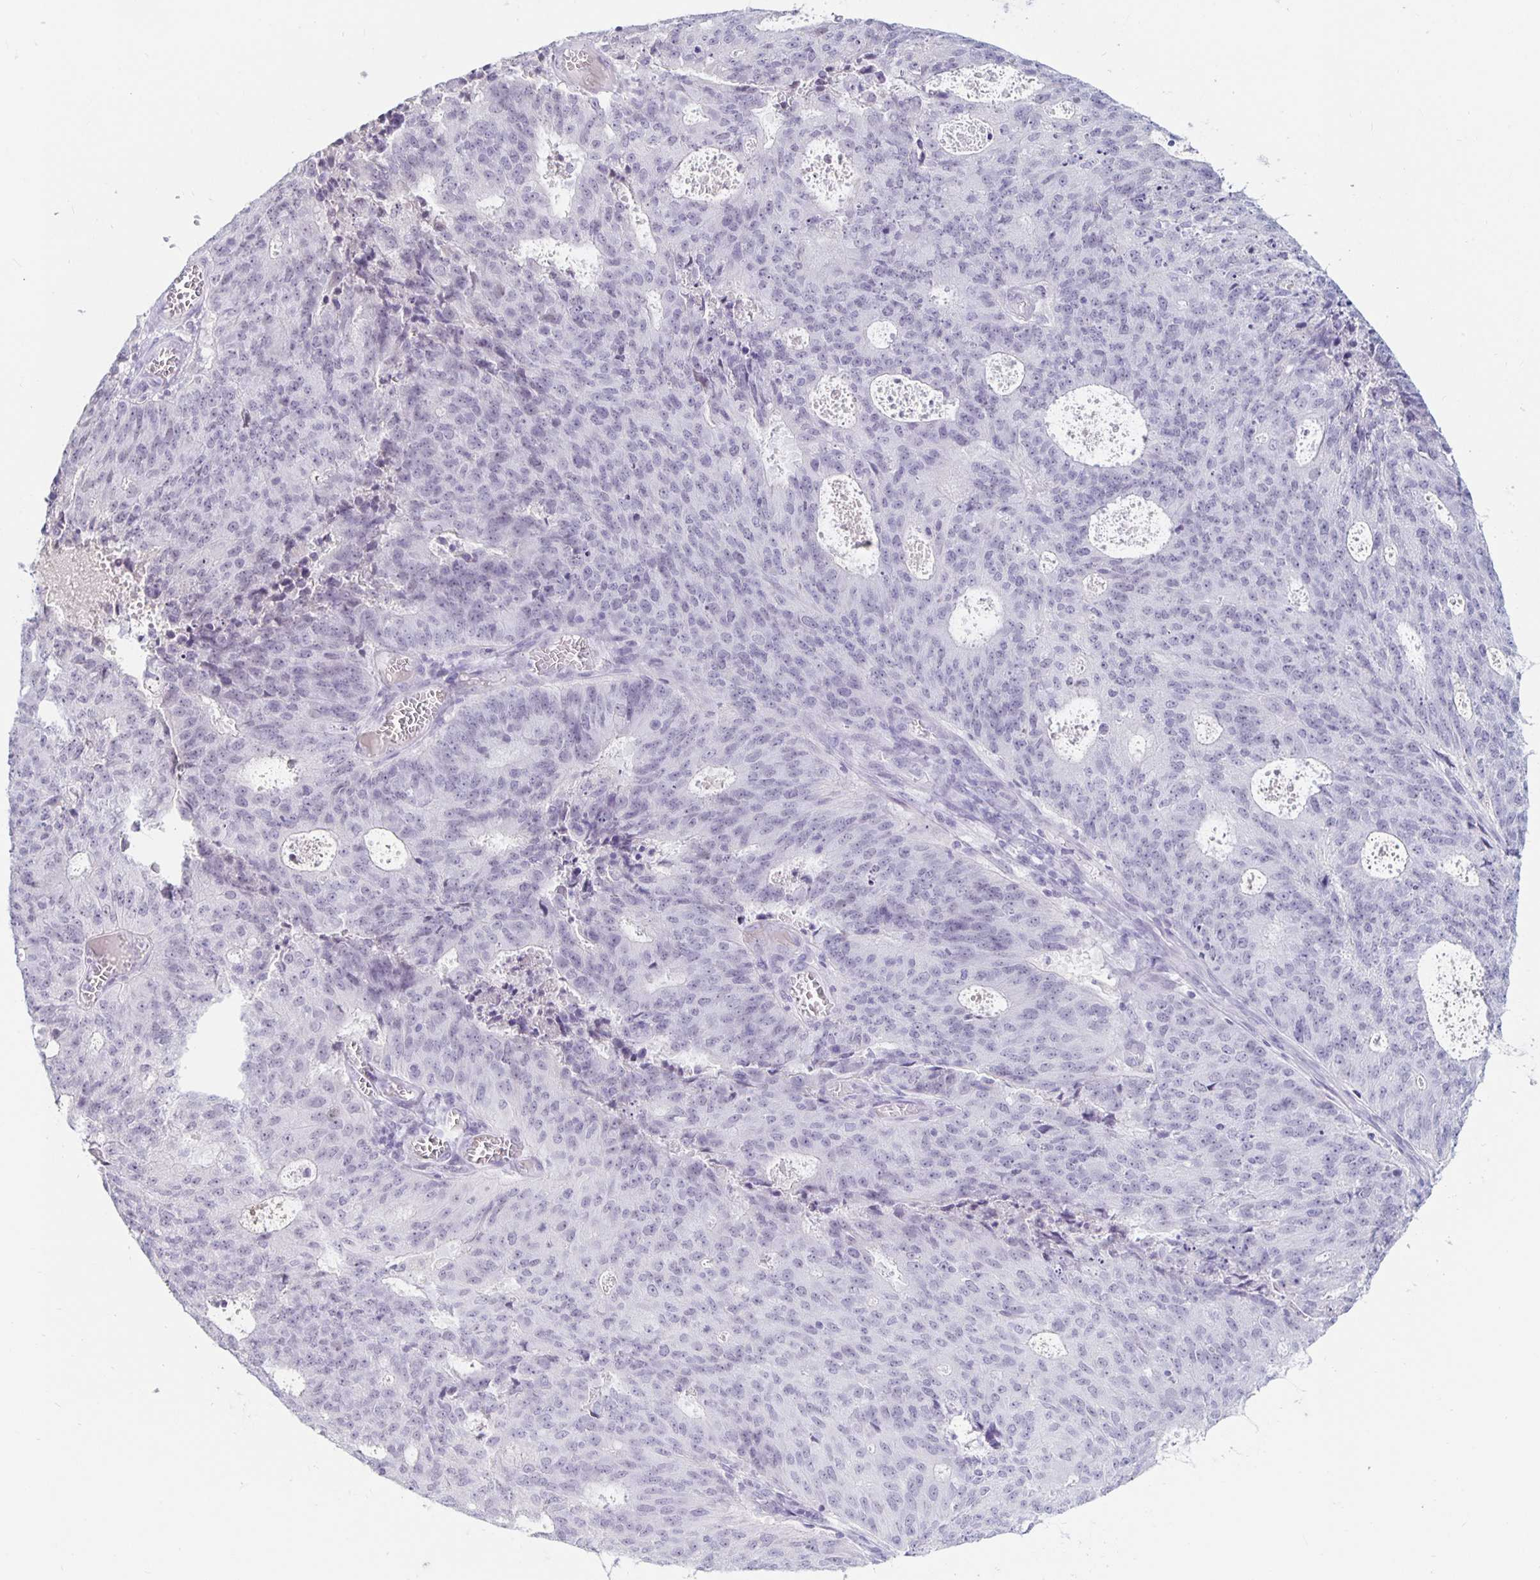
{"staining": {"intensity": "negative", "quantity": "none", "location": "none"}, "tissue": "endometrial cancer", "cell_type": "Tumor cells", "image_type": "cancer", "snomed": [{"axis": "morphology", "description": "Adenocarcinoma, NOS"}, {"axis": "topography", "description": "Endometrium"}], "caption": "The micrograph shows no staining of tumor cells in endometrial adenocarcinoma. The staining was performed using DAB (3,3'-diaminobenzidine) to visualize the protein expression in brown, while the nuclei were stained in blue with hematoxylin (Magnification: 20x).", "gene": "KCNQ2", "patient": {"sex": "female", "age": 82}}